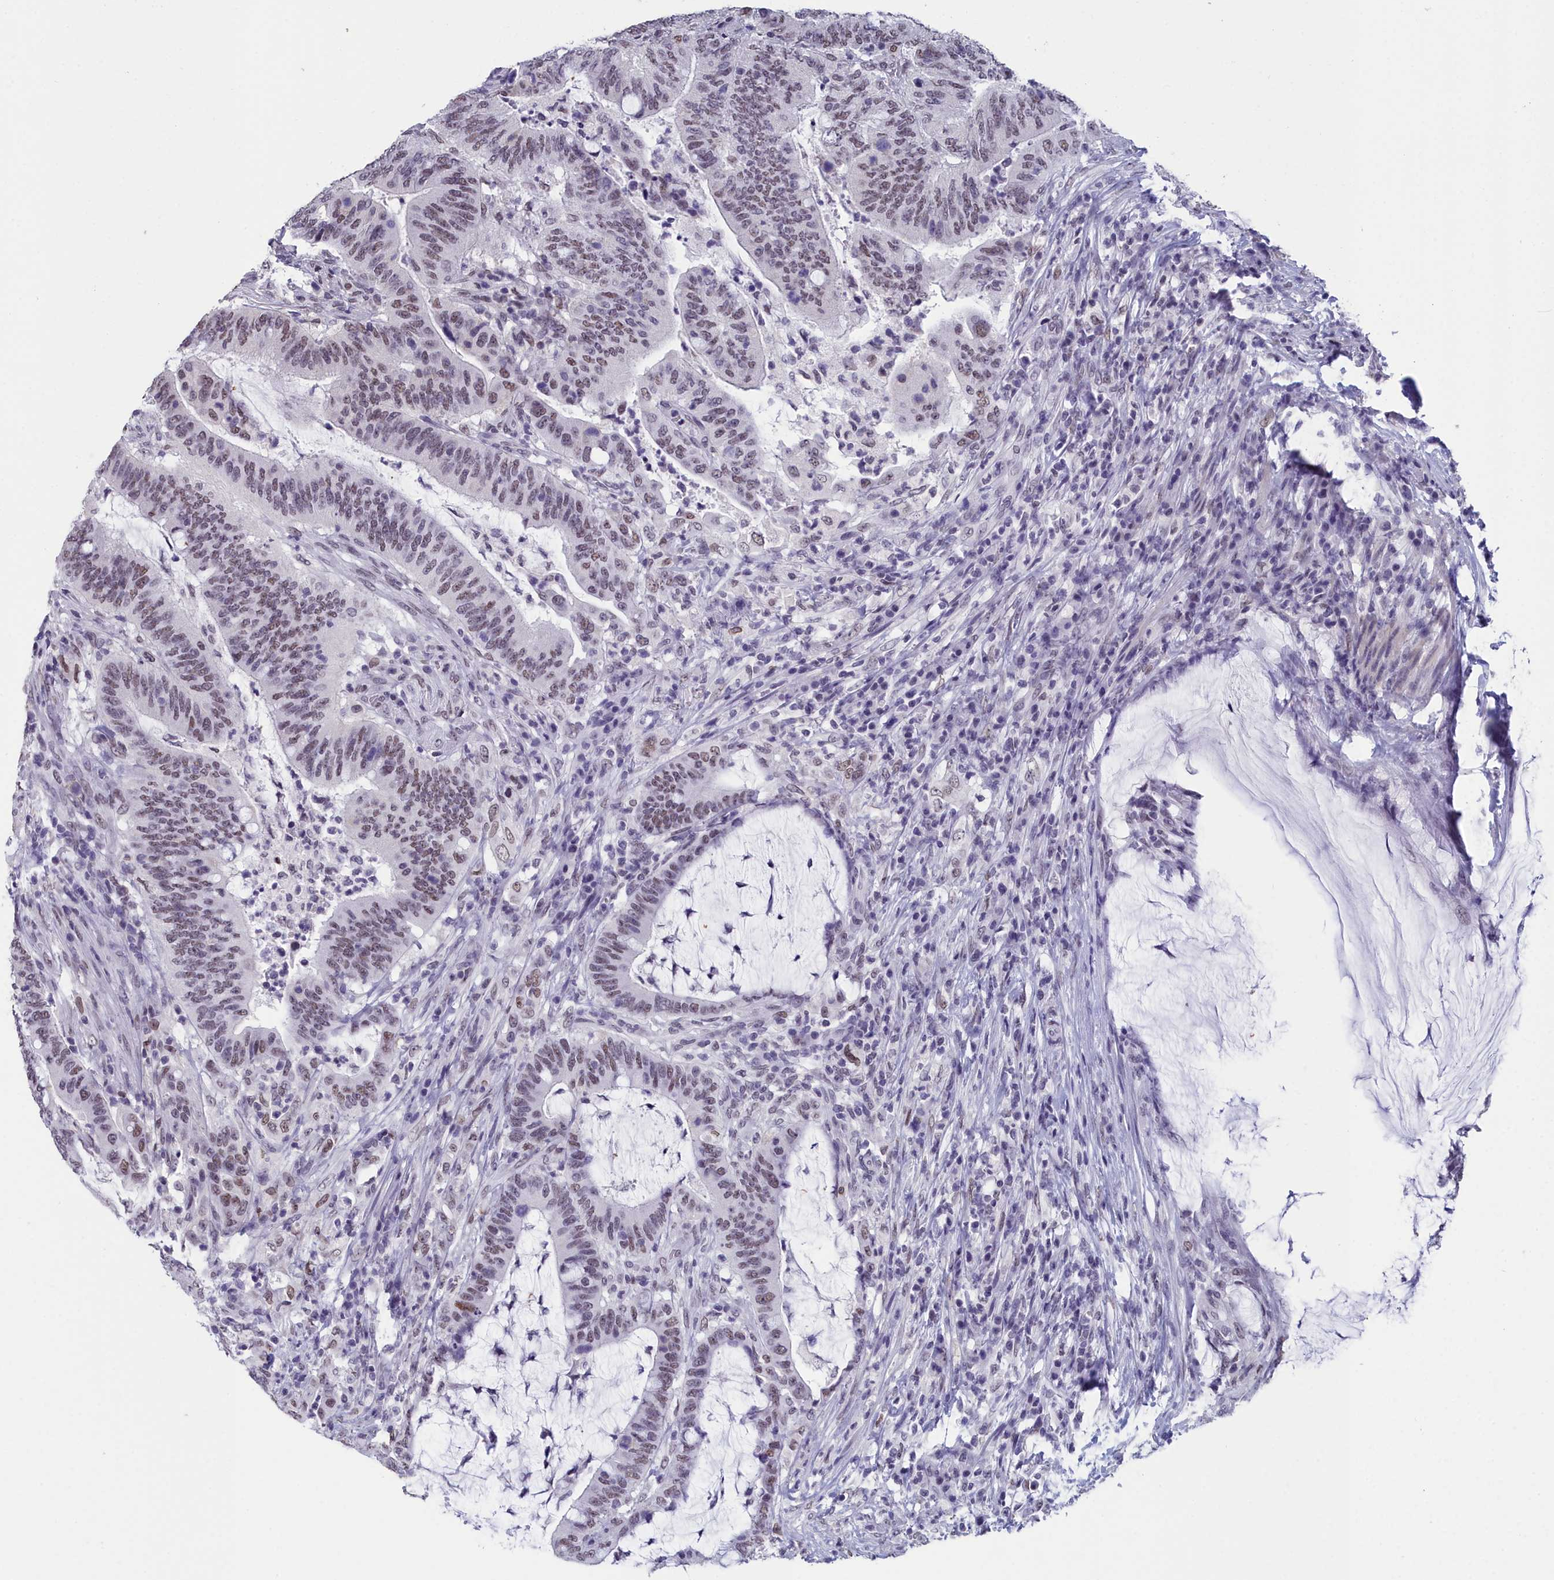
{"staining": {"intensity": "moderate", "quantity": "25%-75%", "location": "nuclear"}, "tissue": "colorectal cancer", "cell_type": "Tumor cells", "image_type": "cancer", "snomed": [{"axis": "morphology", "description": "Adenocarcinoma, NOS"}, {"axis": "topography", "description": "Colon"}], "caption": "A high-resolution micrograph shows immunohistochemistry (IHC) staining of colorectal cancer, which reveals moderate nuclear staining in approximately 25%-75% of tumor cells. Nuclei are stained in blue.", "gene": "CCDC97", "patient": {"sex": "female", "age": 66}}